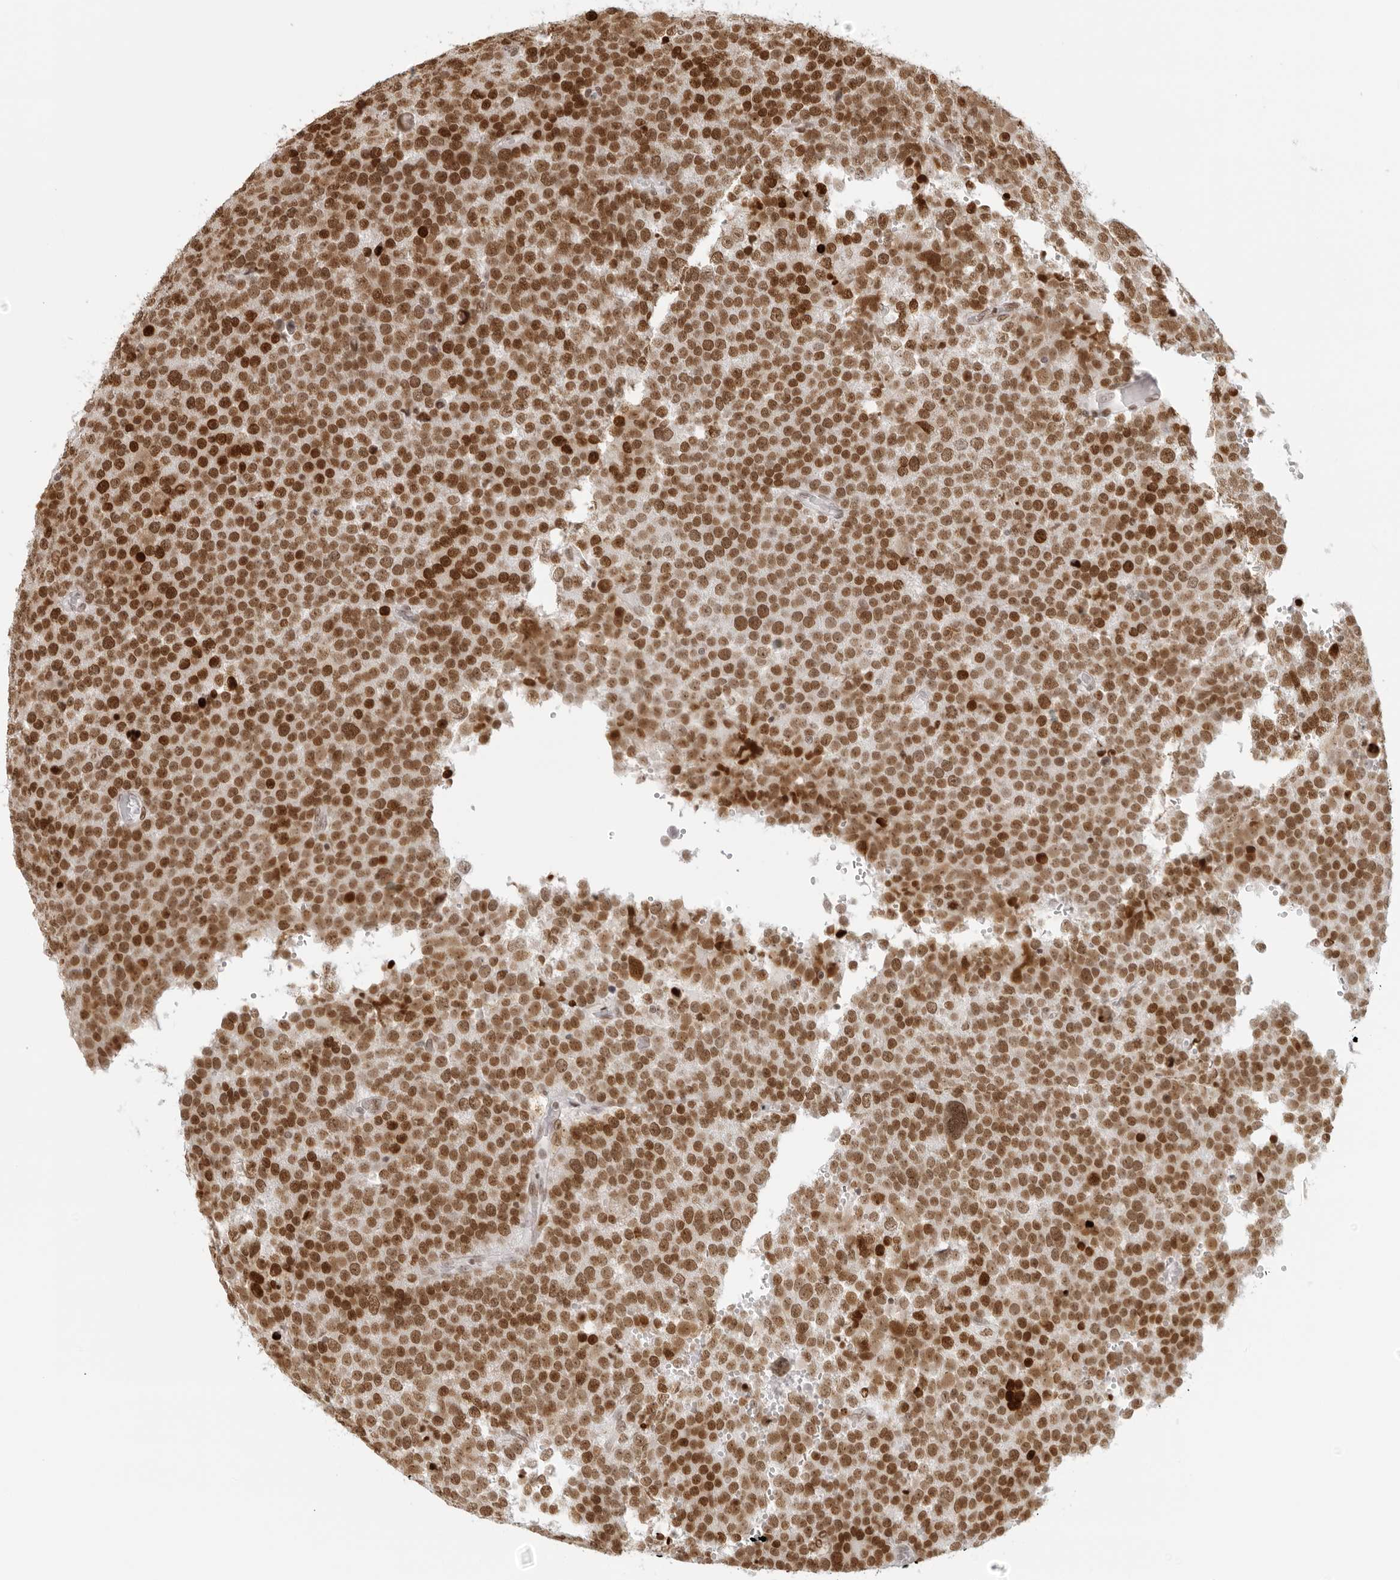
{"staining": {"intensity": "strong", "quantity": ">75%", "location": "nuclear"}, "tissue": "testis cancer", "cell_type": "Tumor cells", "image_type": "cancer", "snomed": [{"axis": "morphology", "description": "Seminoma, NOS"}, {"axis": "topography", "description": "Testis"}], "caption": "Testis cancer tissue demonstrates strong nuclear positivity in approximately >75% of tumor cells, visualized by immunohistochemistry.", "gene": "RCC1", "patient": {"sex": "male", "age": 71}}